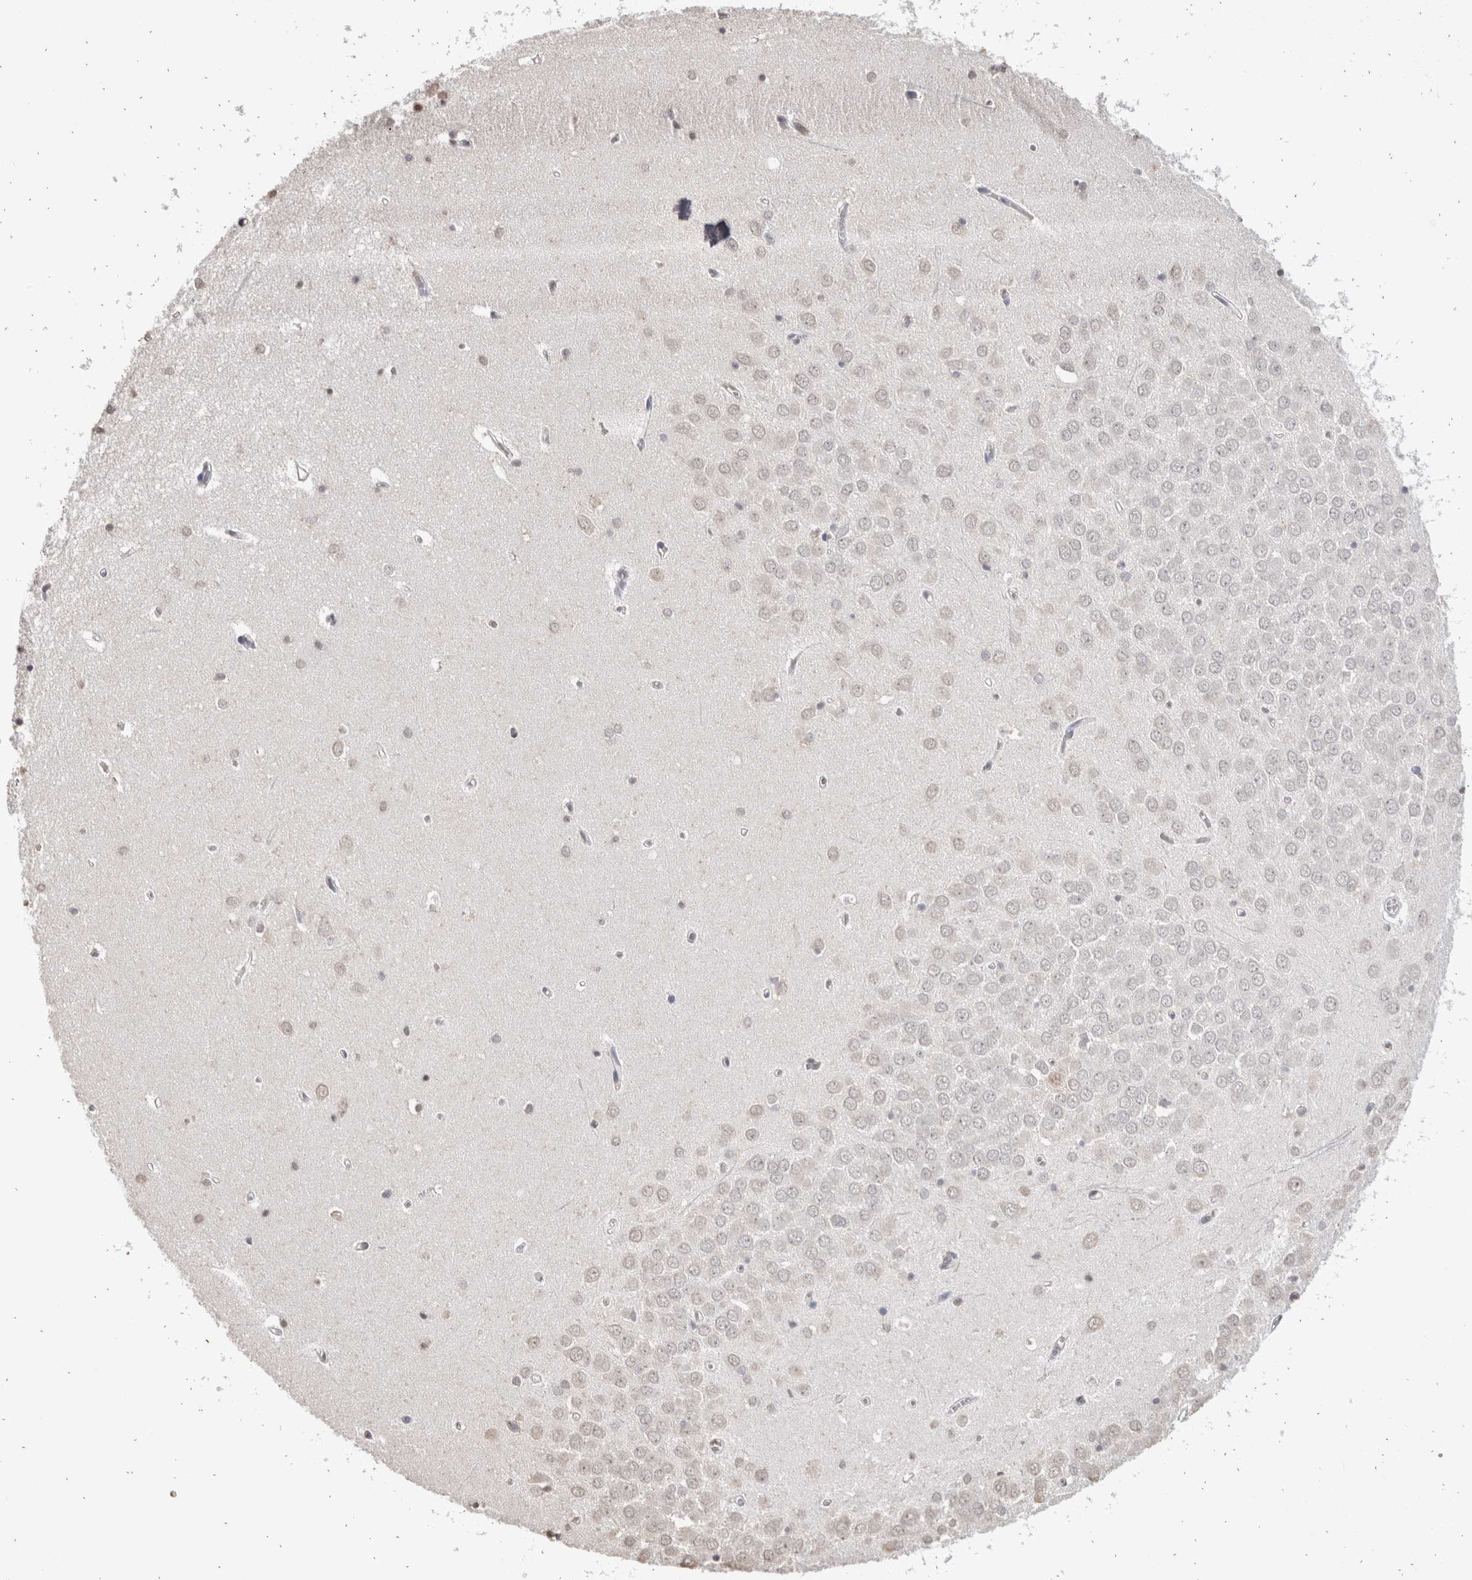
{"staining": {"intensity": "negative", "quantity": "none", "location": "none"}, "tissue": "hippocampus", "cell_type": "Glial cells", "image_type": "normal", "snomed": [{"axis": "morphology", "description": "Normal tissue, NOS"}, {"axis": "topography", "description": "Hippocampus"}], "caption": "IHC of unremarkable human hippocampus shows no staining in glial cells. The staining is performed using DAB brown chromogen with nuclei counter-stained in using hematoxylin.", "gene": "LGALS2", "patient": {"sex": "male", "age": 70}}